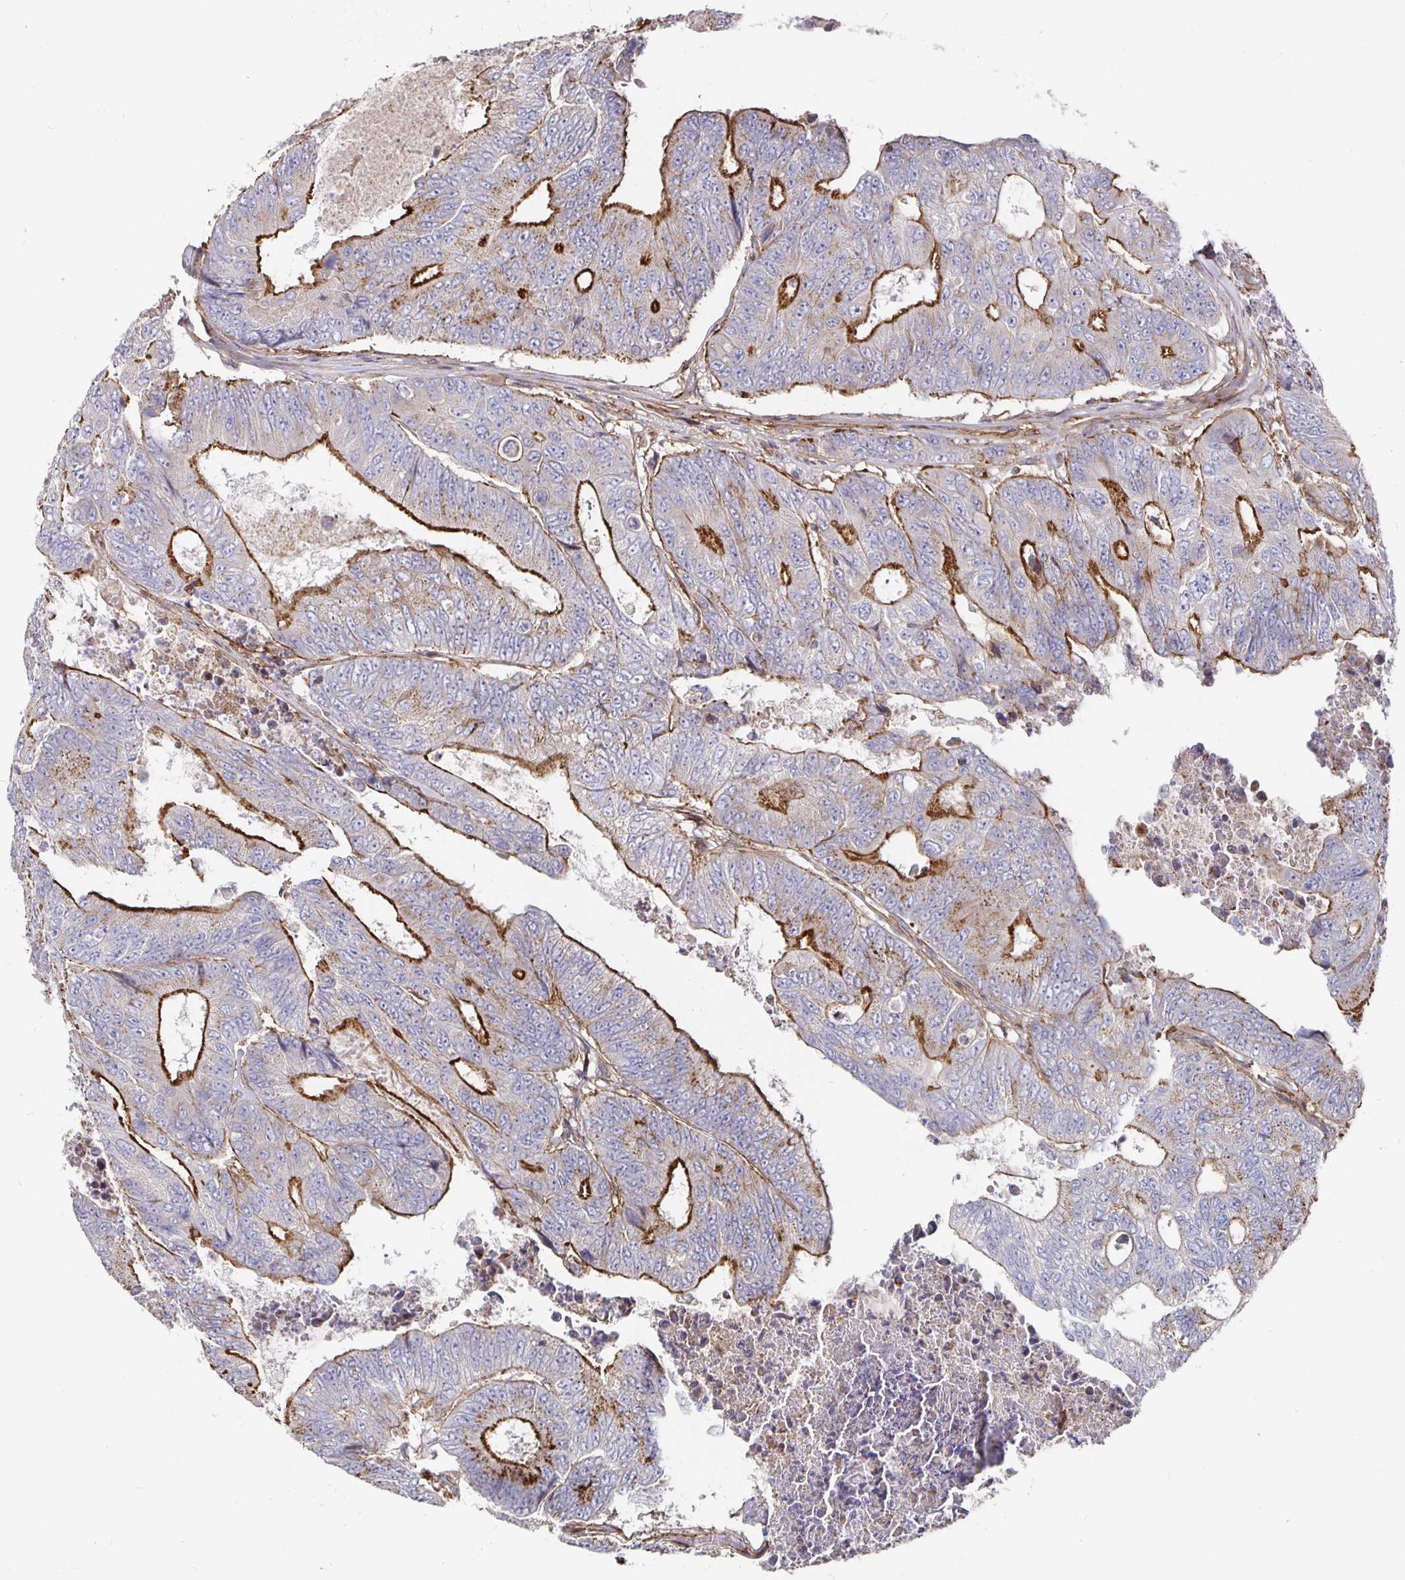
{"staining": {"intensity": "strong", "quantity": "25%-75%", "location": "cytoplasmic/membranous"}, "tissue": "colorectal cancer", "cell_type": "Tumor cells", "image_type": "cancer", "snomed": [{"axis": "morphology", "description": "Adenocarcinoma, NOS"}, {"axis": "topography", "description": "Colon"}], "caption": "The image displays a brown stain indicating the presence of a protein in the cytoplasmic/membranous of tumor cells in colorectal adenocarcinoma.", "gene": "GJA4", "patient": {"sex": "female", "age": 48}}